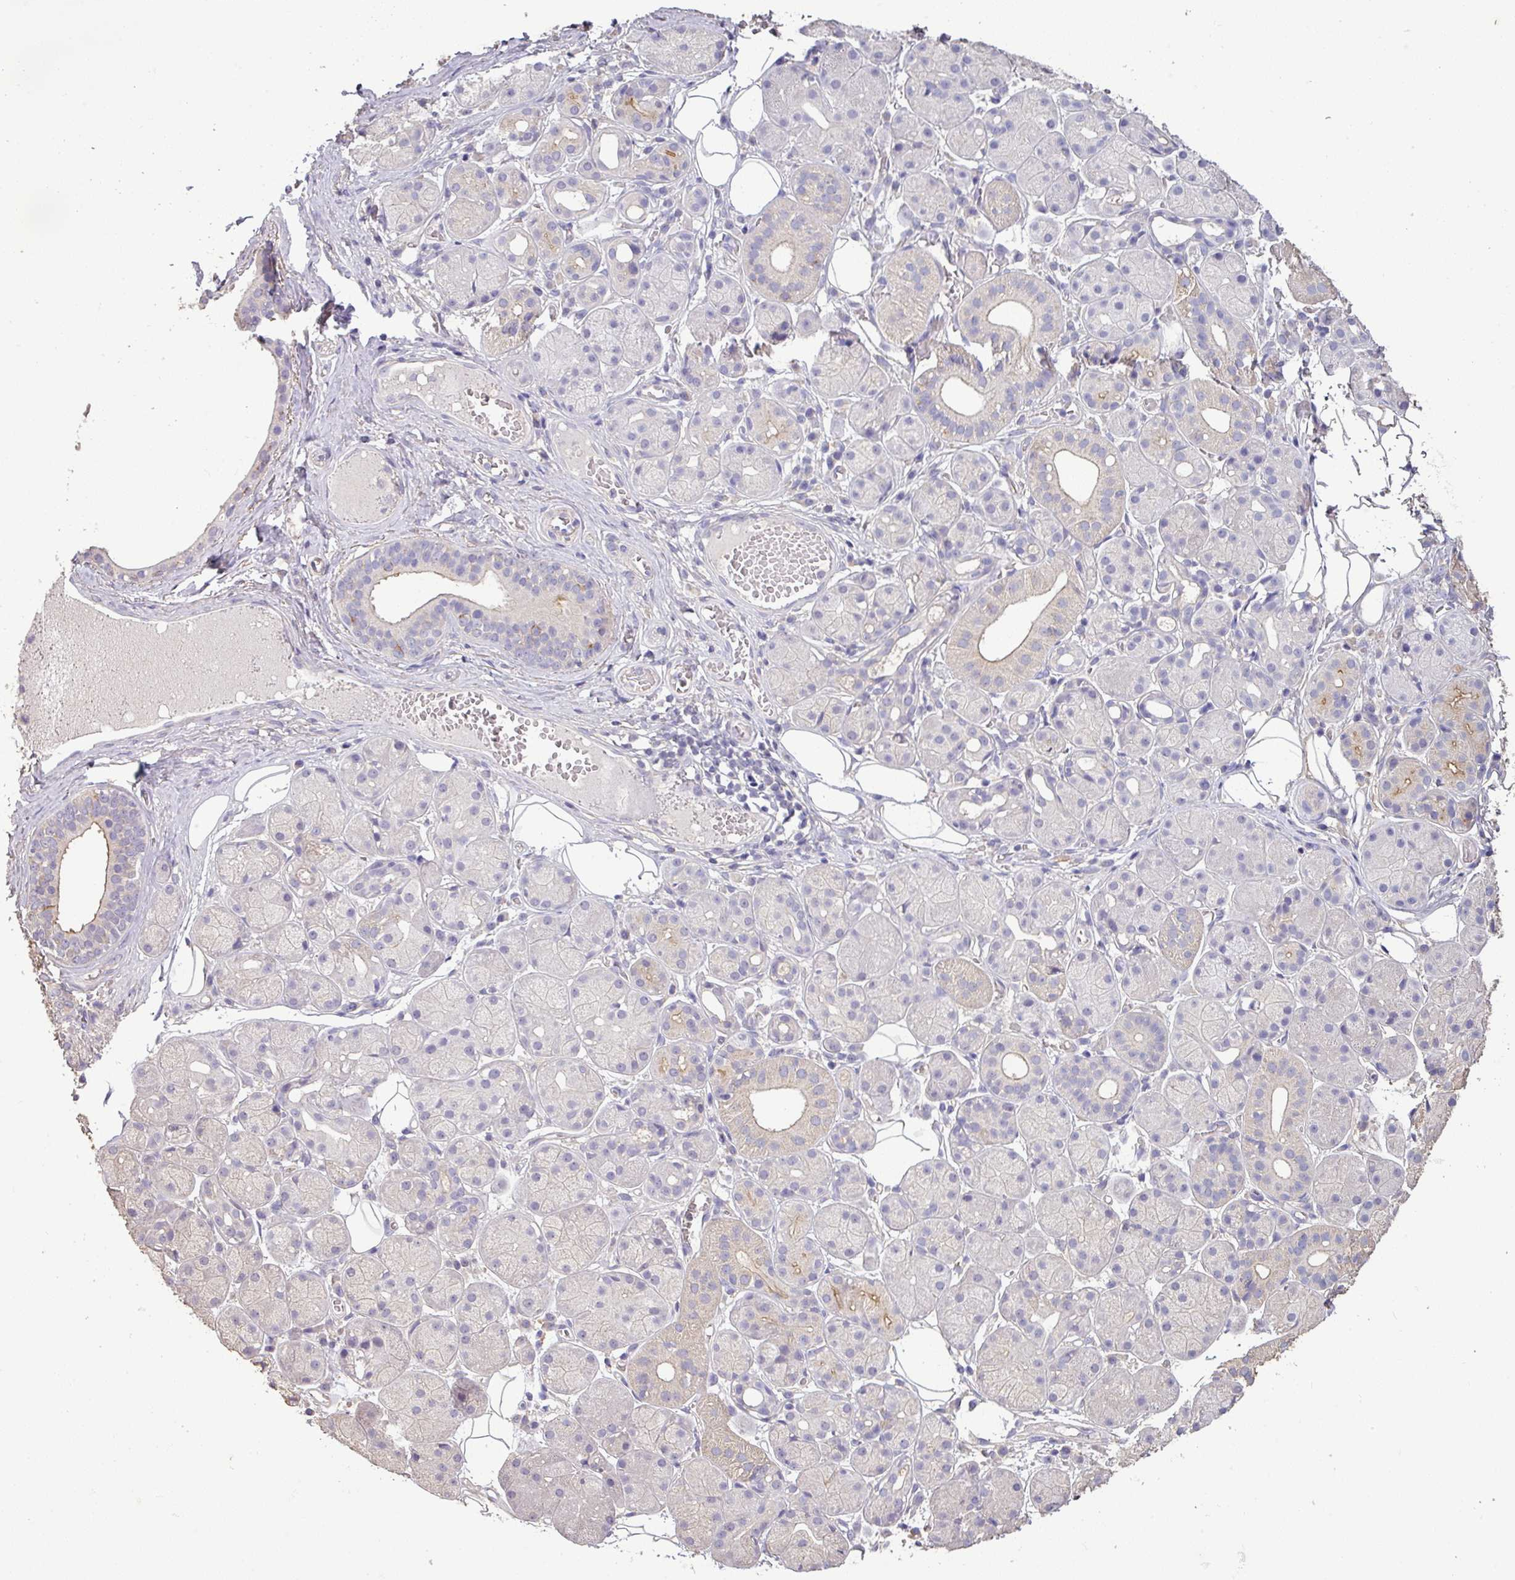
{"staining": {"intensity": "weak", "quantity": "<25%", "location": "cytoplasmic/membranous"}, "tissue": "salivary gland", "cell_type": "Glandular cells", "image_type": "normal", "snomed": [{"axis": "morphology", "description": "Squamous cell carcinoma, NOS"}, {"axis": "topography", "description": "Skin"}, {"axis": "topography", "description": "Head-Neck"}], "caption": "There is no significant staining in glandular cells of salivary gland. The staining was performed using DAB to visualize the protein expression in brown, while the nuclei were stained in blue with hematoxylin (Magnification: 20x).", "gene": "ISLR", "patient": {"sex": "male", "age": 80}}